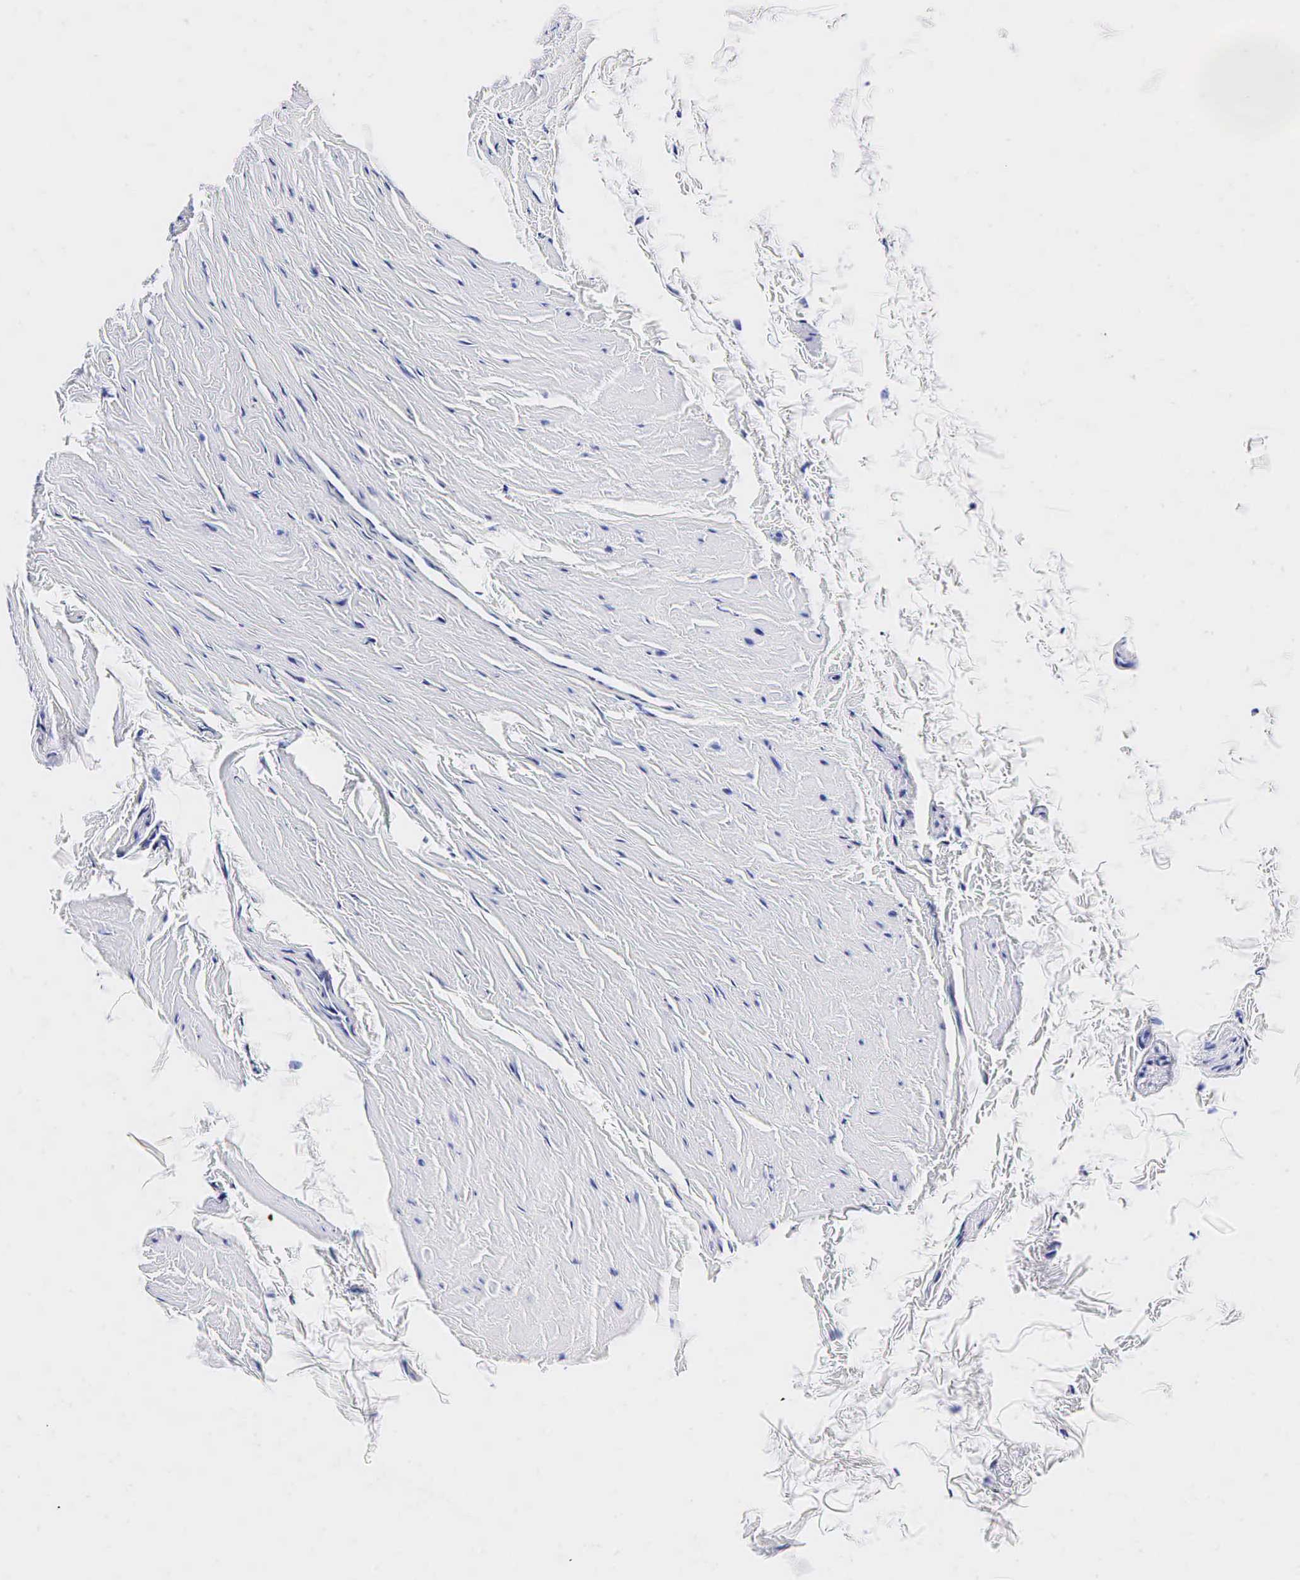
{"staining": {"intensity": "negative", "quantity": "none", "location": "none"}, "tissue": "epididymis", "cell_type": "Glandular cells", "image_type": "normal", "snomed": [{"axis": "morphology", "description": "Normal tissue, NOS"}, {"axis": "topography", "description": "Epididymis"}], "caption": "IHC of normal epididymis shows no staining in glandular cells. (DAB (3,3'-diaminobenzidine) immunohistochemistry visualized using brightfield microscopy, high magnification).", "gene": "KLK3", "patient": {"sex": "male", "age": 47}}